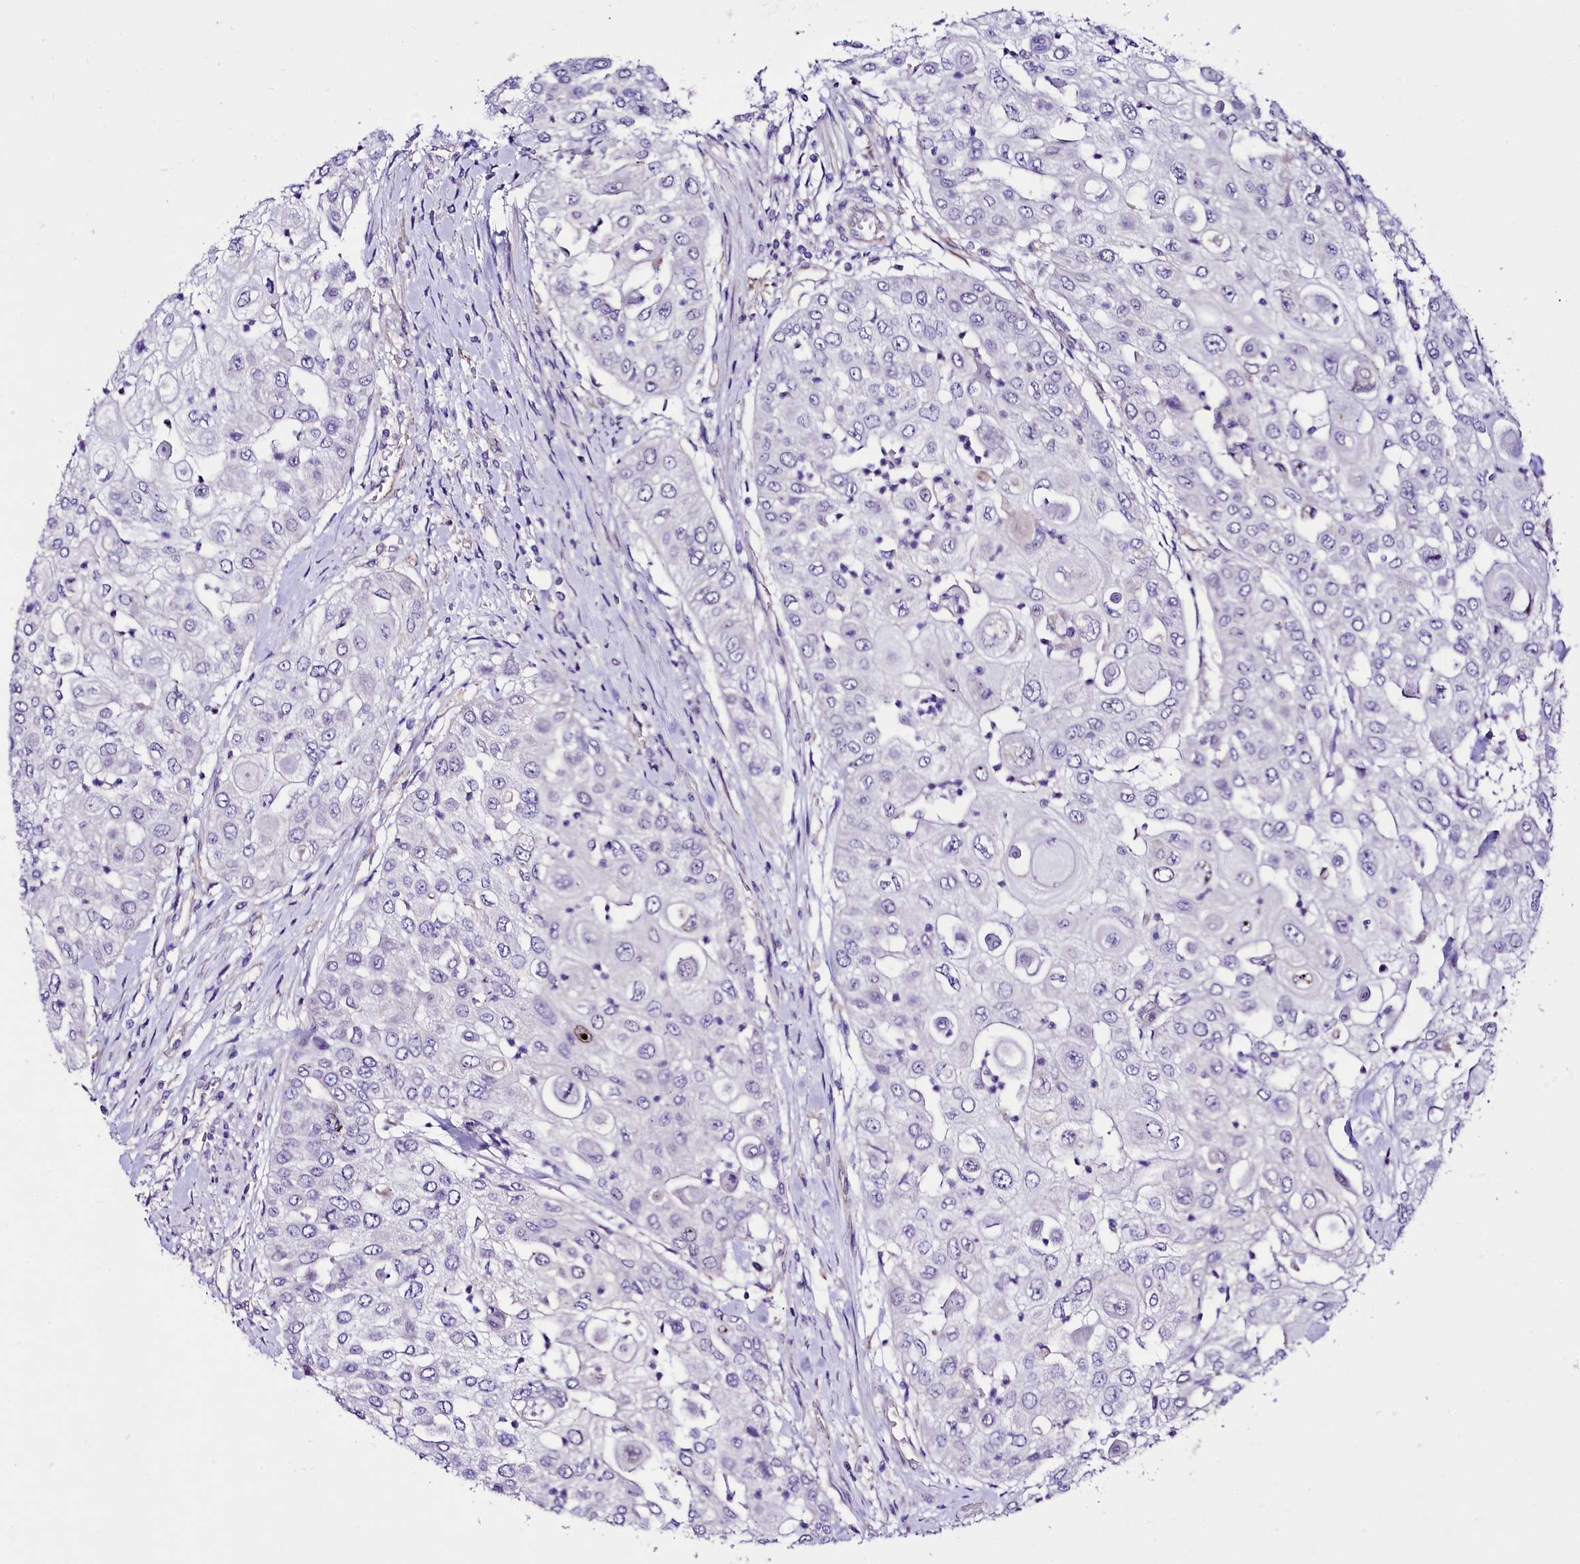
{"staining": {"intensity": "negative", "quantity": "none", "location": "none"}, "tissue": "urothelial cancer", "cell_type": "Tumor cells", "image_type": "cancer", "snomed": [{"axis": "morphology", "description": "Urothelial carcinoma, High grade"}, {"axis": "topography", "description": "Urinary bladder"}], "caption": "High power microscopy micrograph of an immunohistochemistry image of high-grade urothelial carcinoma, revealing no significant staining in tumor cells.", "gene": "SLF1", "patient": {"sex": "female", "age": 79}}